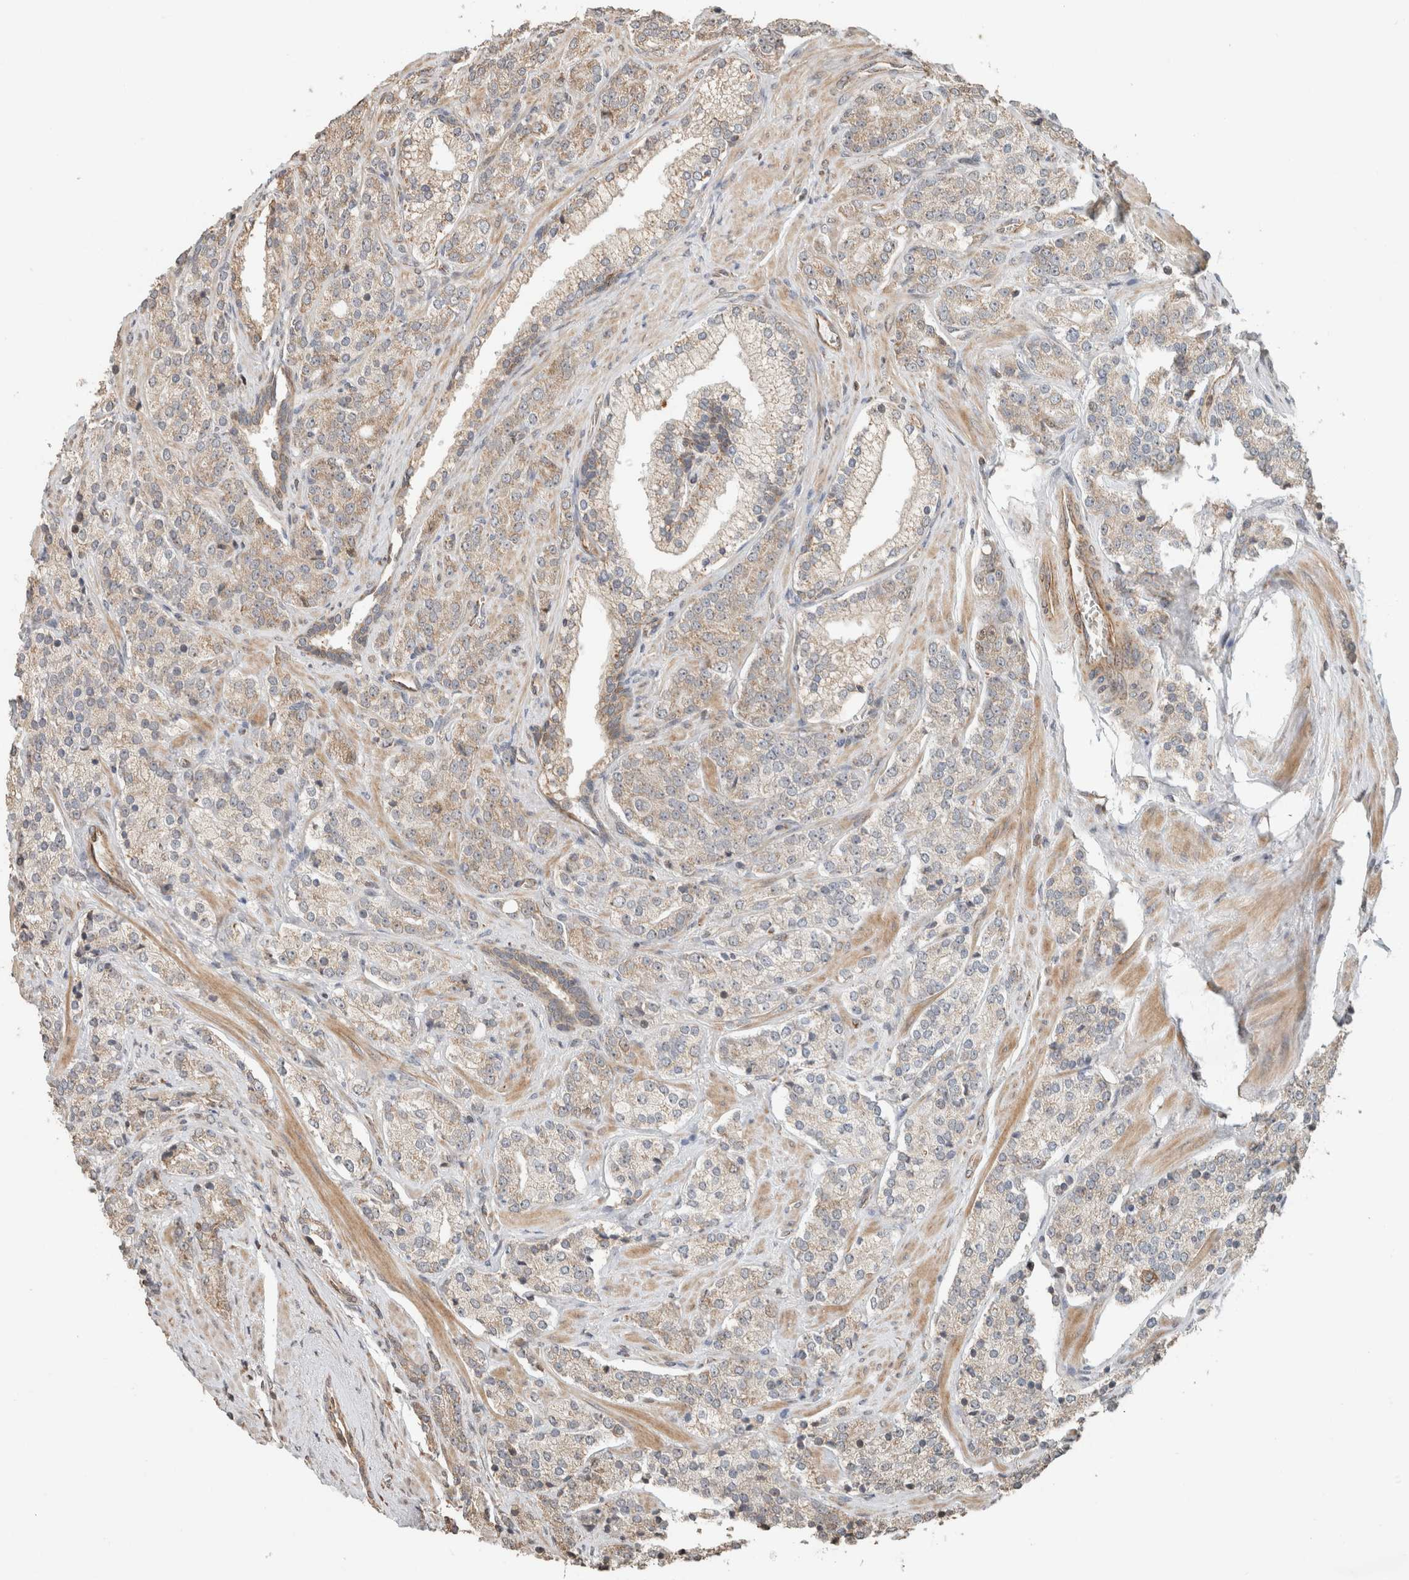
{"staining": {"intensity": "weak", "quantity": "25%-75%", "location": "cytoplasmic/membranous"}, "tissue": "prostate cancer", "cell_type": "Tumor cells", "image_type": "cancer", "snomed": [{"axis": "morphology", "description": "Adenocarcinoma, High grade"}, {"axis": "topography", "description": "Prostate"}], "caption": "Approximately 25%-75% of tumor cells in human prostate adenocarcinoma (high-grade) show weak cytoplasmic/membranous protein expression as visualized by brown immunohistochemical staining.", "gene": "GINS4", "patient": {"sex": "male", "age": 71}}